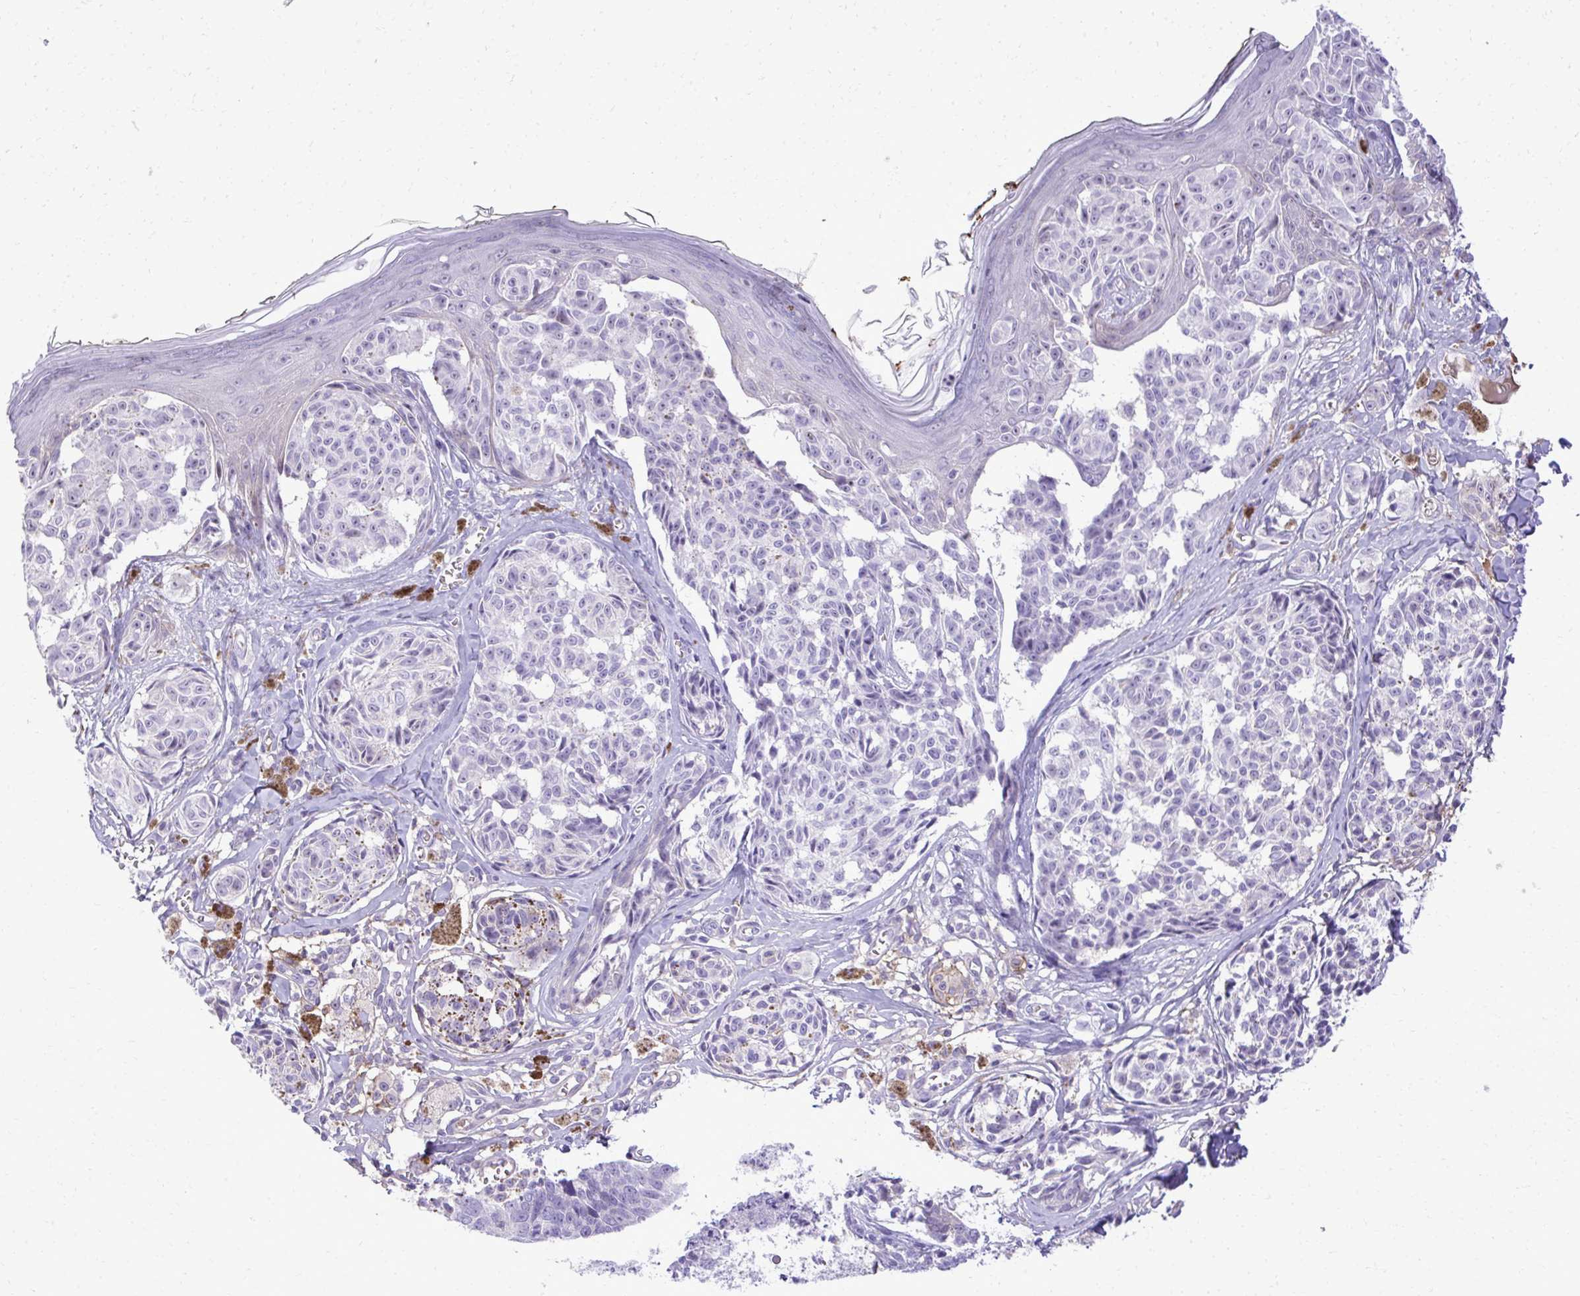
{"staining": {"intensity": "negative", "quantity": "none", "location": "none"}, "tissue": "melanoma", "cell_type": "Tumor cells", "image_type": "cancer", "snomed": [{"axis": "morphology", "description": "Malignant melanoma, NOS"}, {"axis": "topography", "description": "Skin"}], "caption": "This is an immunohistochemistry (IHC) image of melanoma. There is no expression in tumor cells.", "gene": "PITPNM3", "patient": {"sex": "female", "age": 43}}